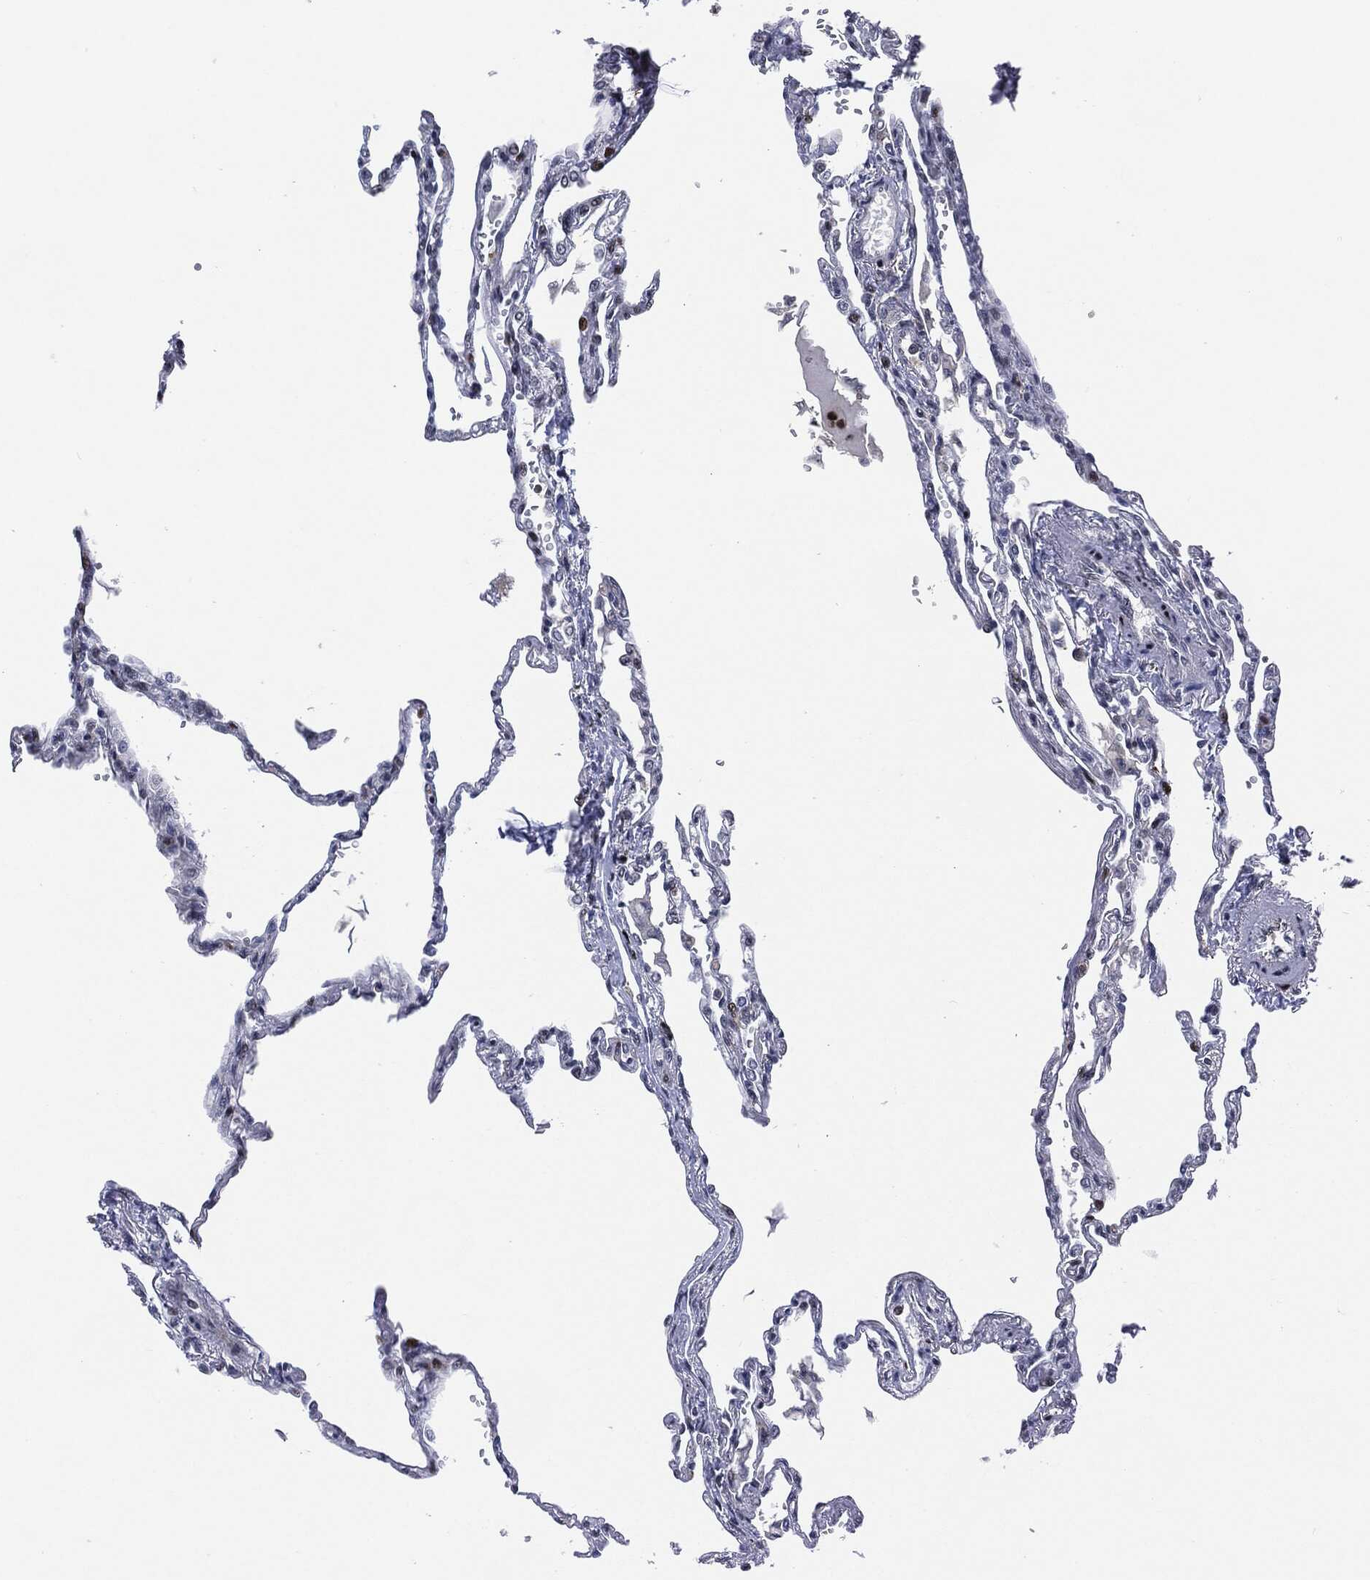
{"staining": {"intensity": "strong", "quantity": "<25%", "location": "nuclear"}, "tissue": "lung", "cell_type": "Alveolar cells", "image_type": "normal", "snomed": [{"axis": "morphology", "description": "Normal tissue, NOS"}, {"axis": "topography", "description": "Lung"}], "caption": "A brown stain highlights strong nuclear positivity of a protein in alveolar cells of benign human lung. The staining was performed using DAB (3,3'-diaminobenzidine), with brown indicating positive protein expression. Nuclei are stained blue with hematoxylin.", "gene": "AKT2", "patient": {"sex": "male", "age": 78}}